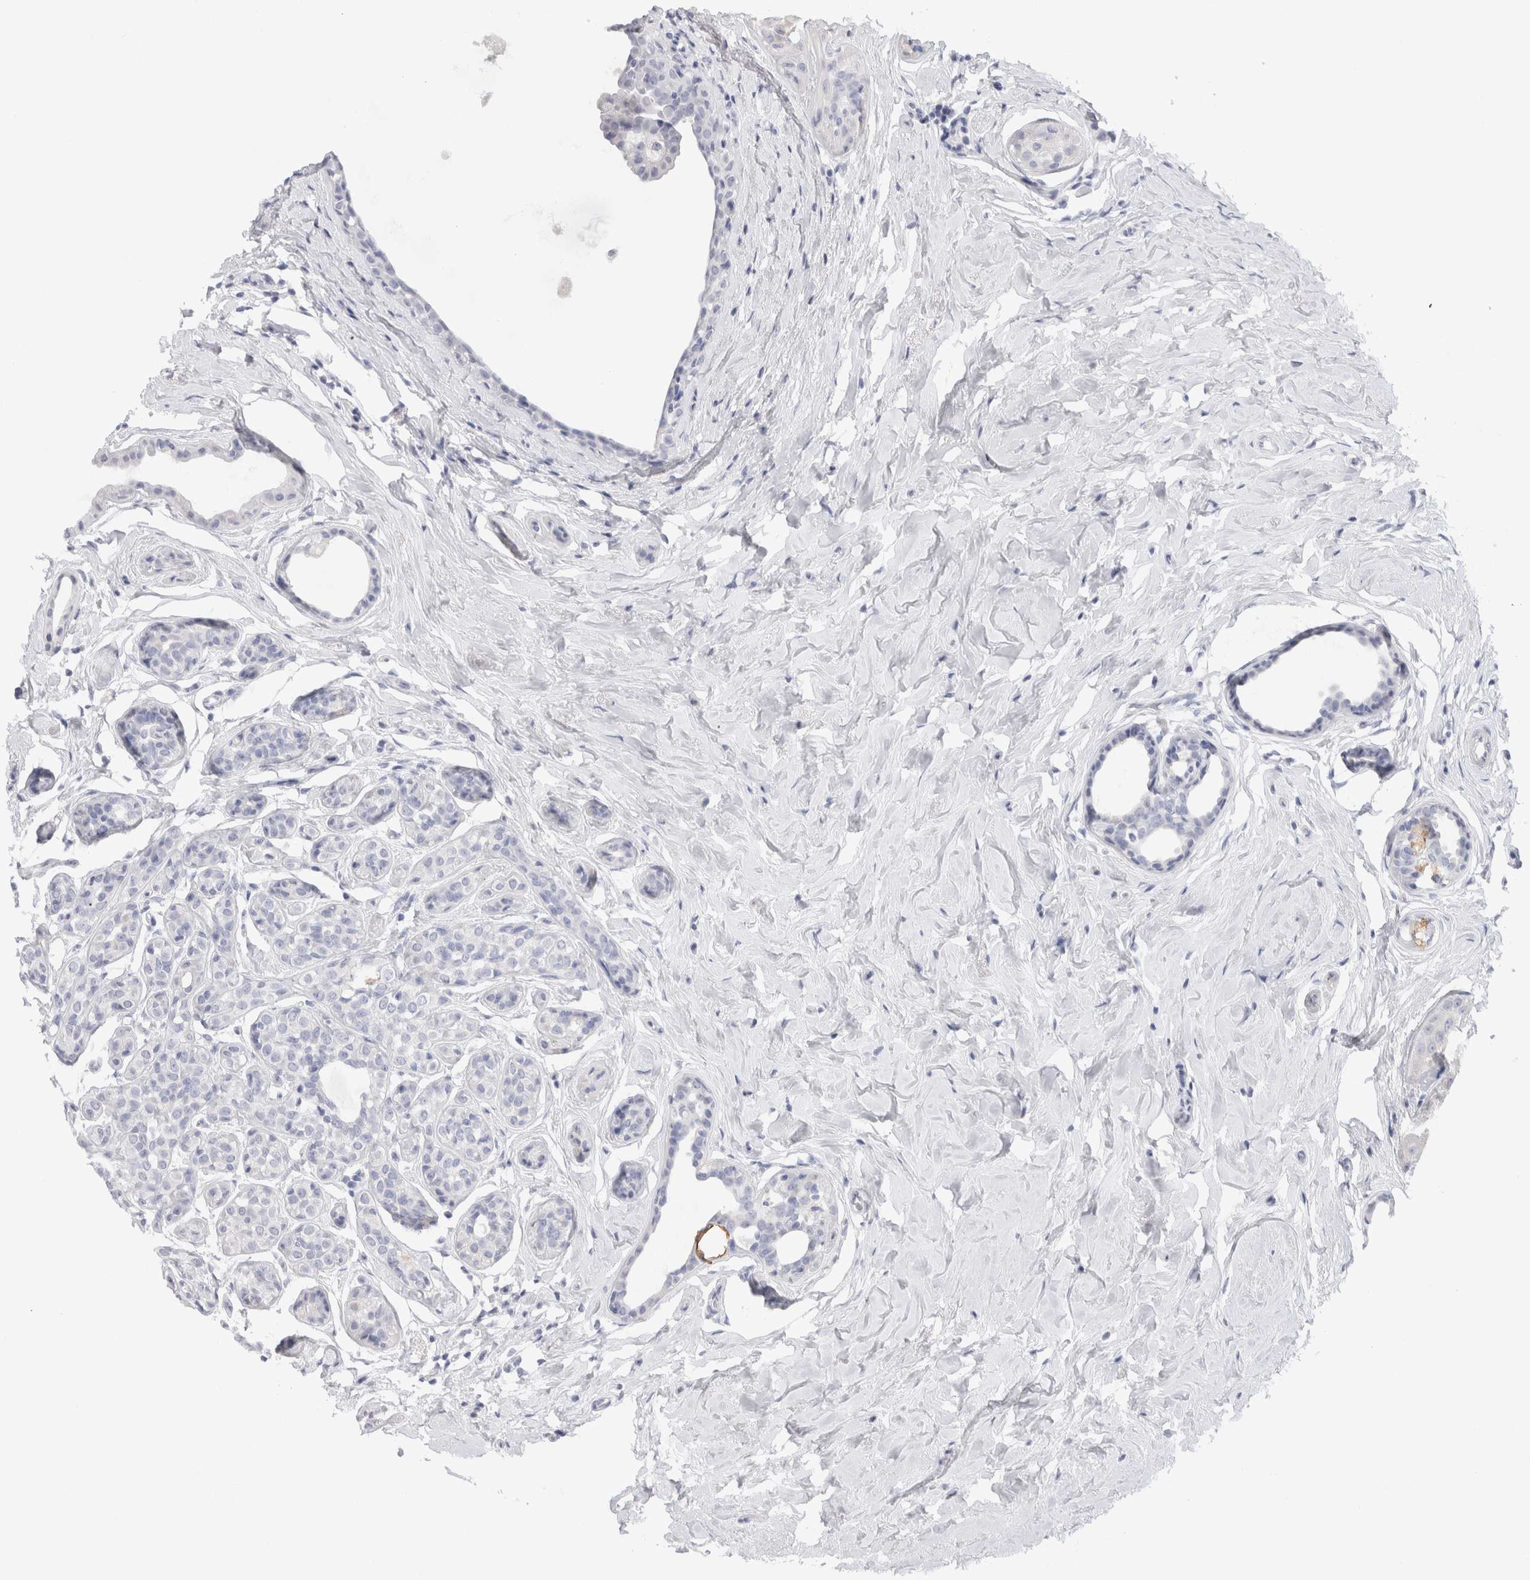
{"staining": {"intensity": "negative", "quantity": "none", "location": "none"}, "tissue": "breast cancer", "cell_type": "Tumor cells", "image_type": "cancer", "snomed": [{"axis": "morphology", "description": "Duct carcinoma"}, {"axis": "topography", "description": "Breast"}], "caption": "Immunohistochemical staining of human breast cancer (intraductal carcinoma) shows no significant expression in tumor cells. Nuclei are stained in blue.", "gene": "C9orf50", "patient": {"sex": "female", "age": 55}}